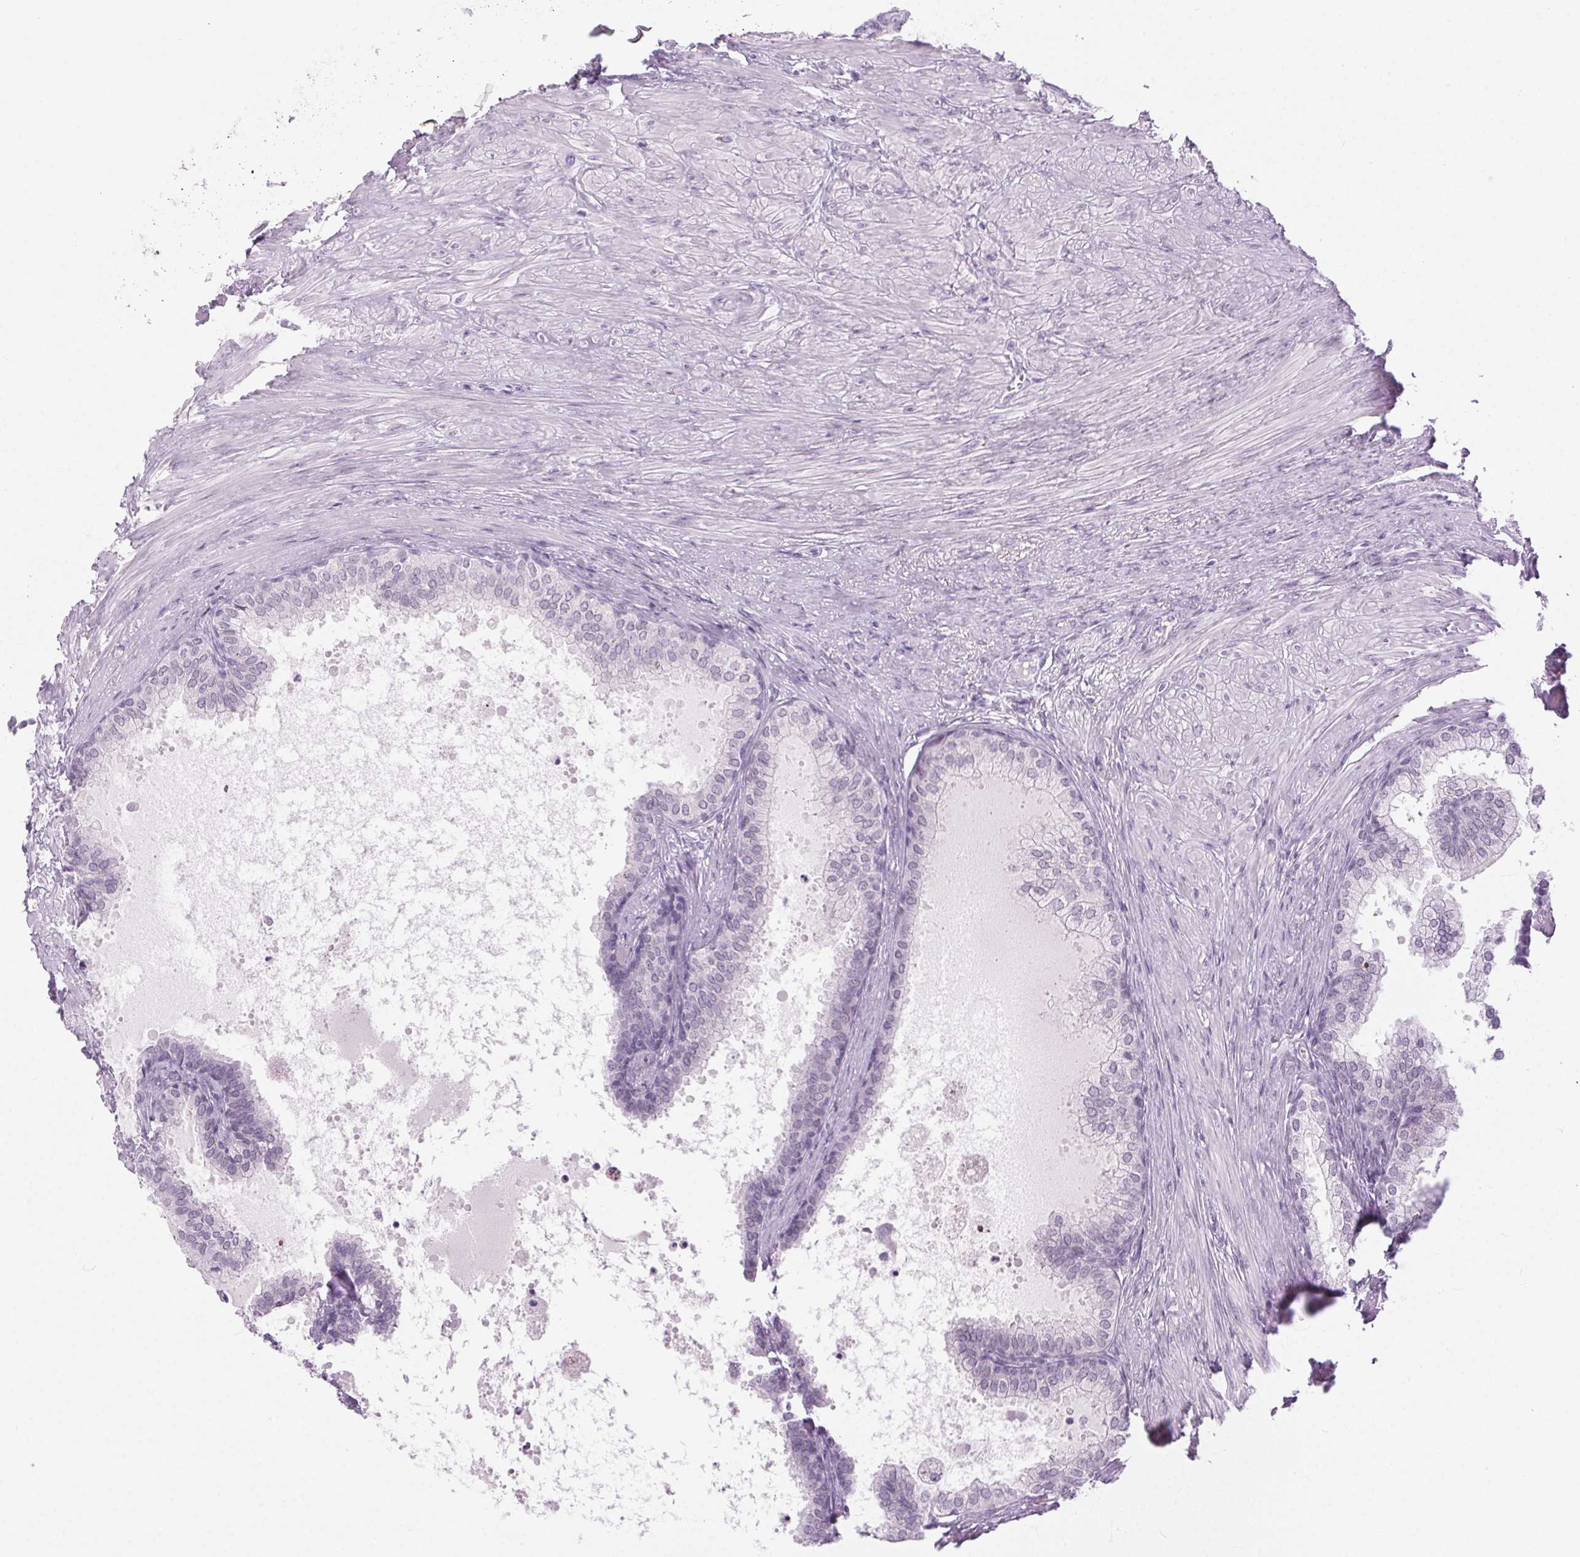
{"staining": {"intensity": "negative", "quantity": "none", "location": "none"}, "tissue": "prostate", "cell_type": "Glandular cells", "image_type": "normal", "snomed": [{"axis": "morphology", "description": "Normal tissue, NOS"}, {"axis": "topography", "description": "Prostate"}, {"axis": "topography", "description": "Peripheral nerve tissue"}], "caption": "This is a image of immunohistochemistry (IHC) staining of unremarkable prostate, which shows no positivity in glandular cells.", "gene": "BEND2", "patient": {"sex": "male", "age": 55}}